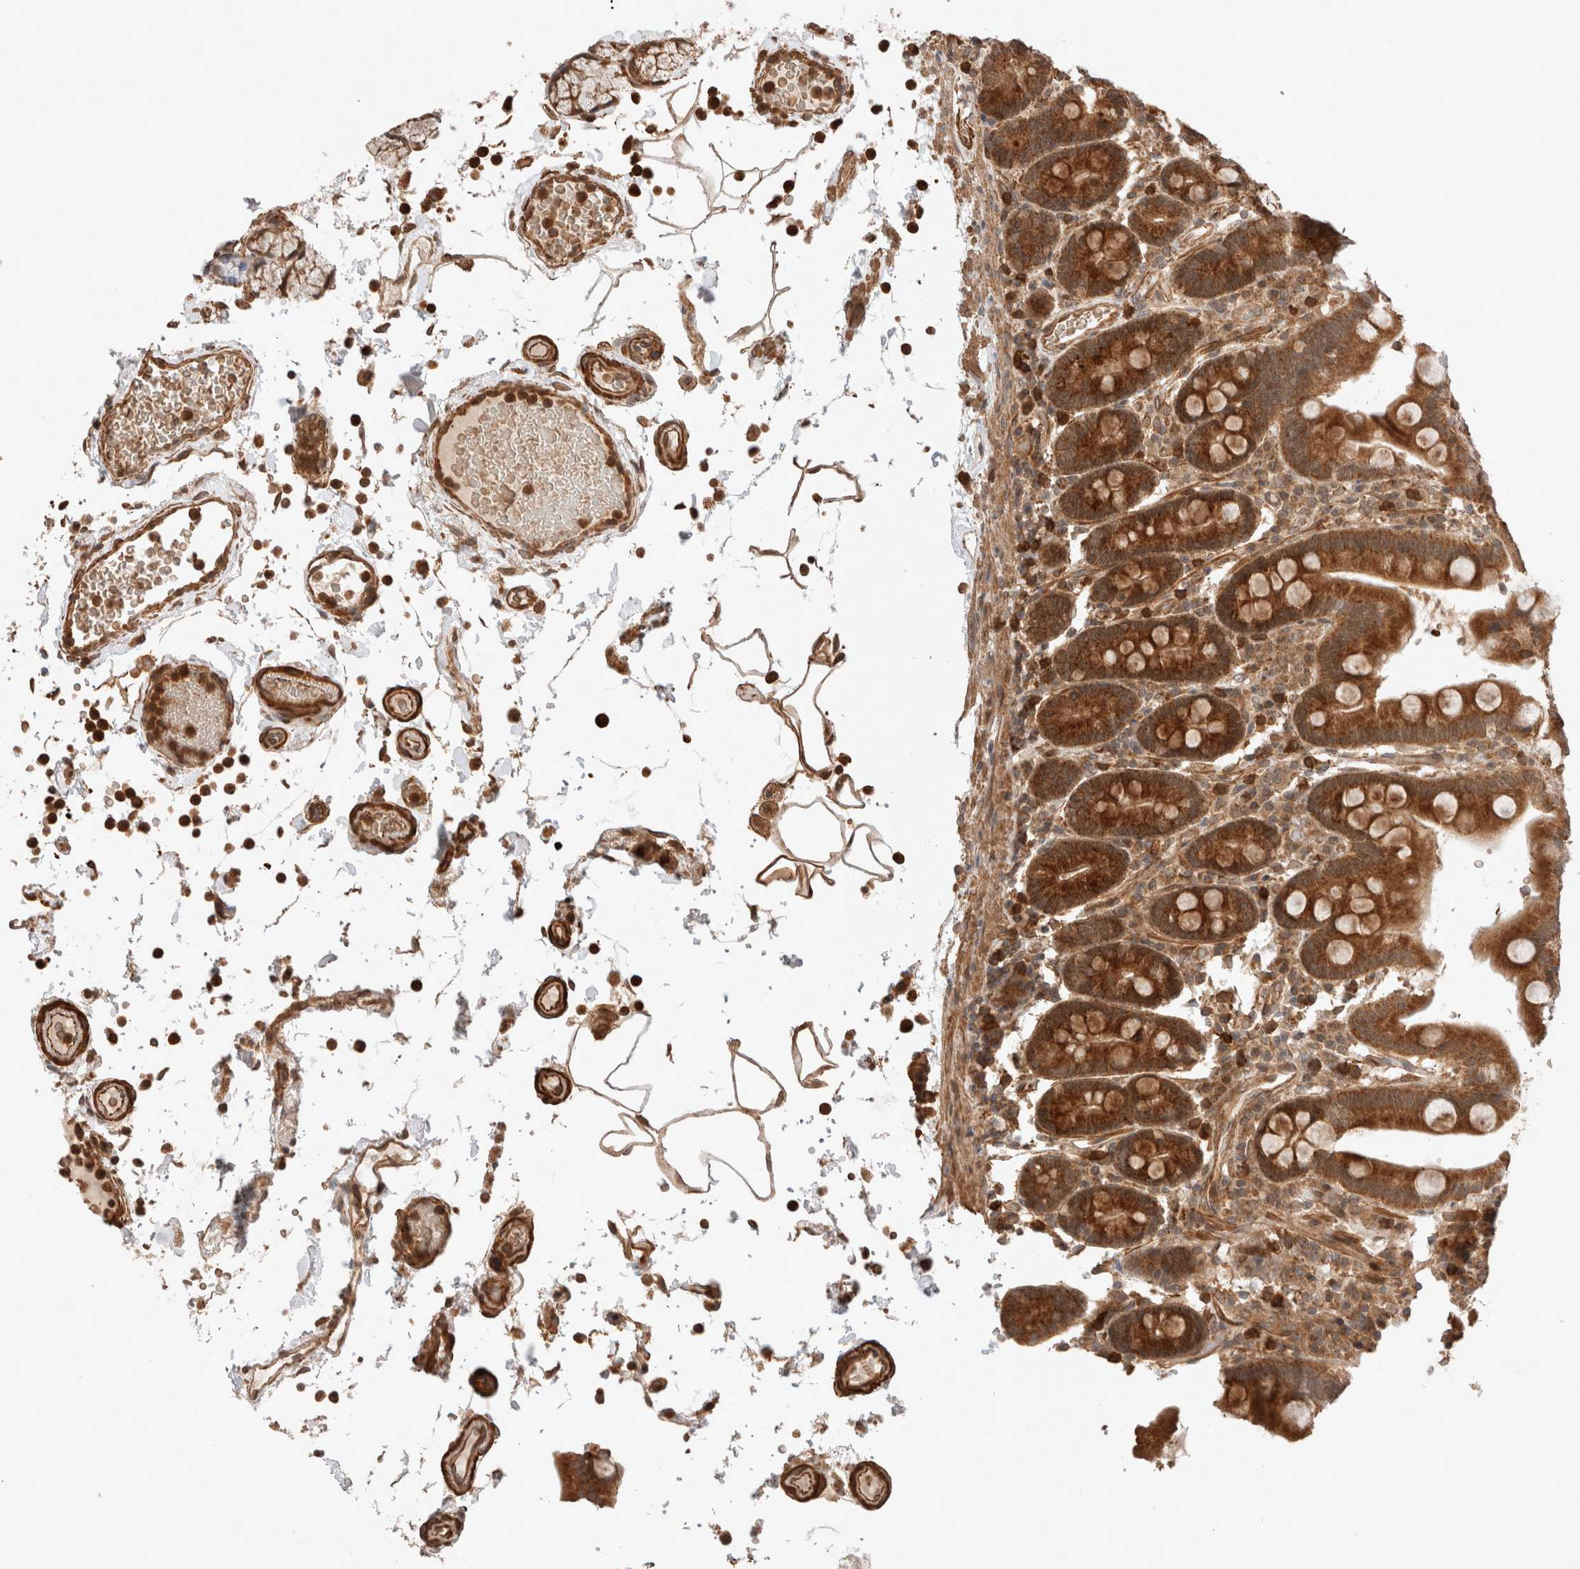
{"staining": {"intensity": "strong", "quantity": ">75%", "location": "cytoplasmic/membranous"}, "tissue": "duodenum", "cell_type": "Glandular cells", "image_type": "normal", "snomed": [{"axis": "morphology", "description": "Normal tissue, NOS"}, {"axis": "topography", "description": "Small intestine, NOS"}], "caption": "Immunohistochemical staining of benign duodenum exhibits high levels of strong cytoplasmic/membranous staining in approximately >75% of glandular cells. The protein is shown in brown color, while the nuclei are stained blue.", "gene": "ZNF649", "patient": {"sex": "female", "age": 71}}